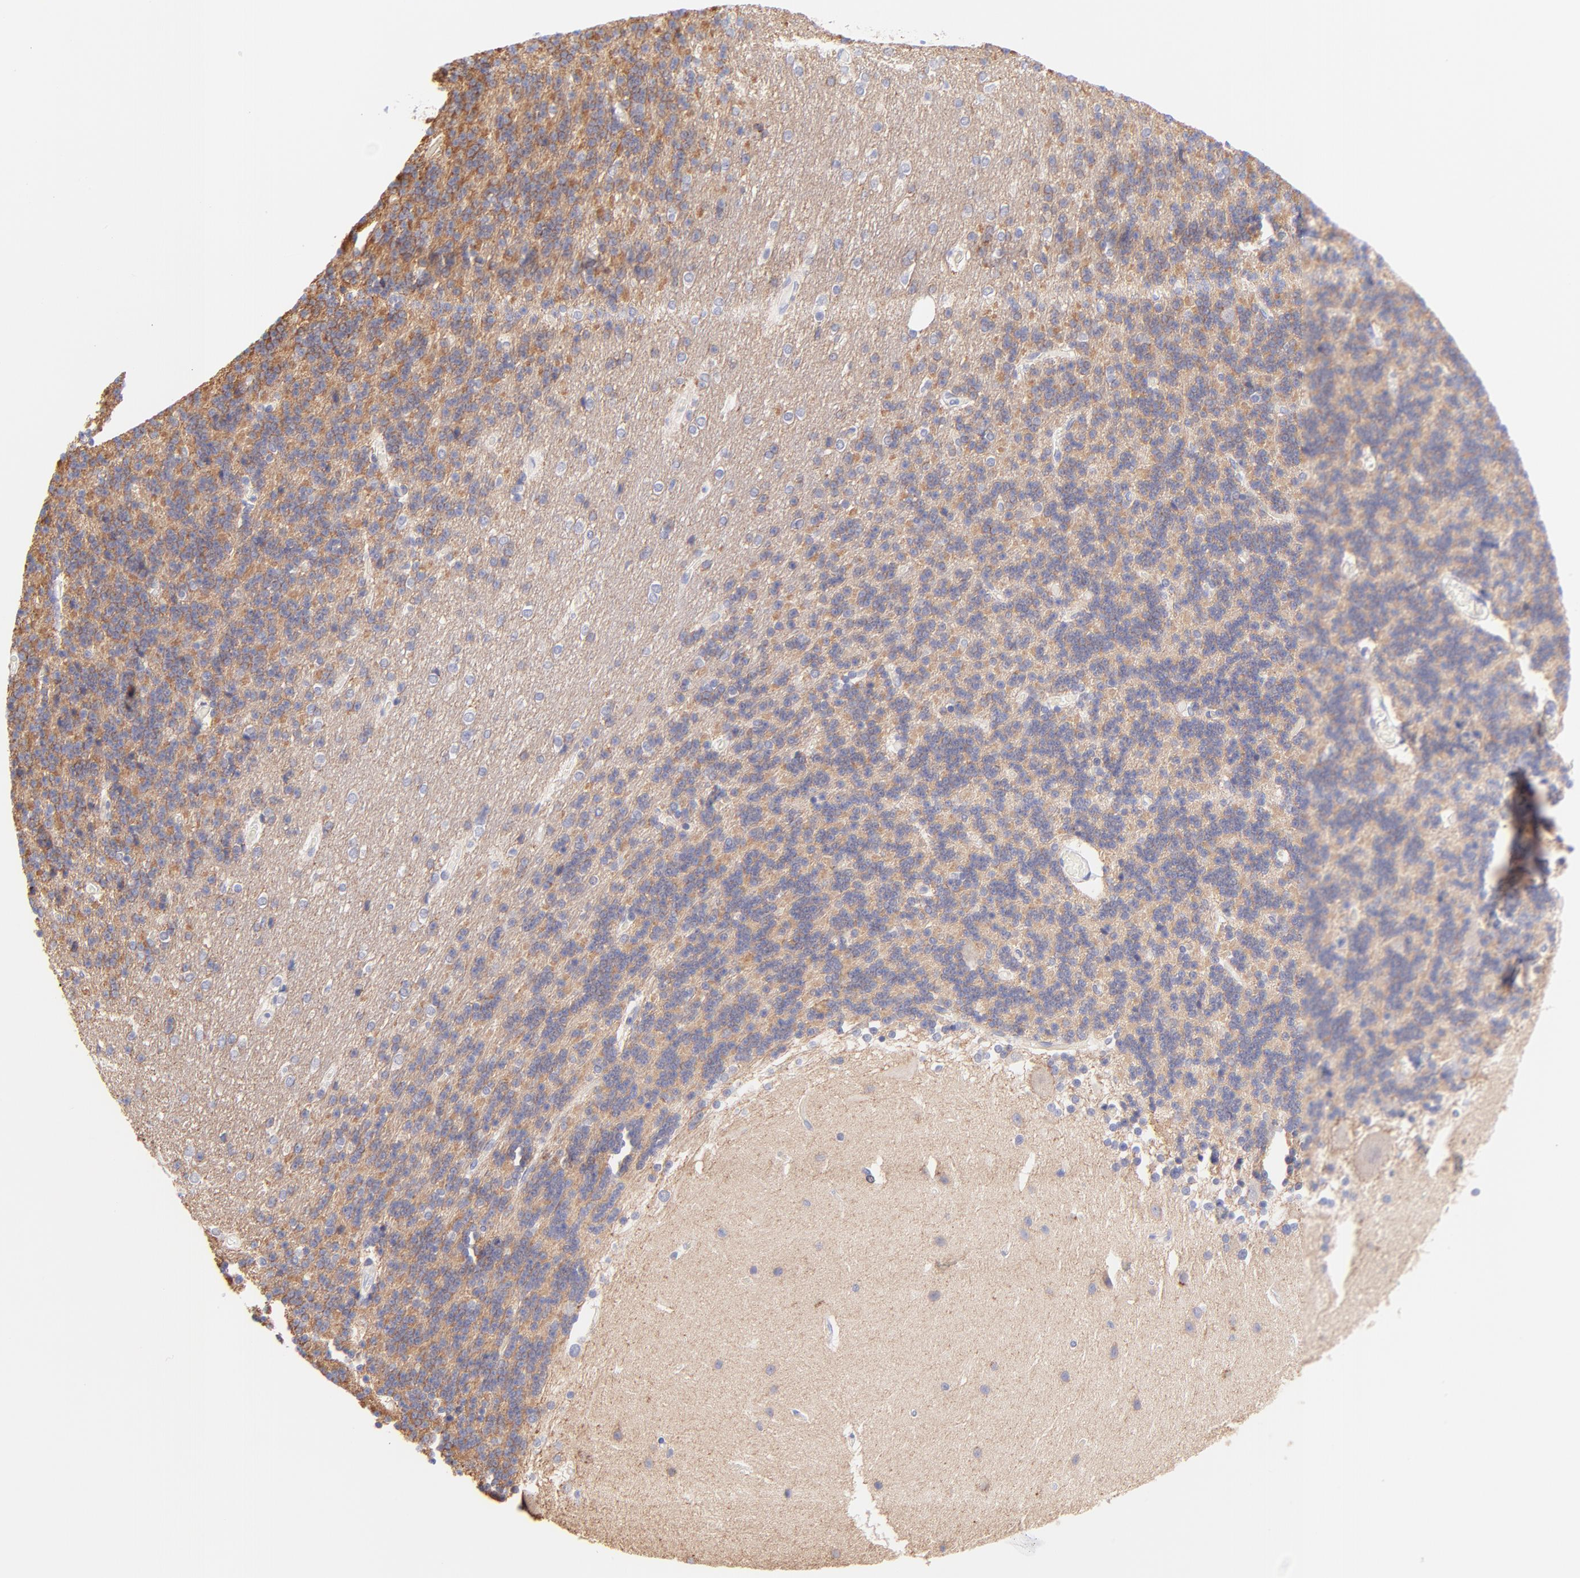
{"staining": {"intensity": "negative", "quantity": "none", "location": "none"}, "tissue": "cerebellum", "cell_type": "Cells in granular layer", "image_type": "normal", "snomed": [{"axis": "morphology", "description": "Normal tissue, NOS"}, {"axis": "topography", "description": "Cerebellum"}], "caption": "DAB immunohistochemical staining of unremarkable cerebellum exhibits no significant positivity in cells in granular layer.", "gene": "PBDC1", "patient": {"sex": "female", "age": 54}}